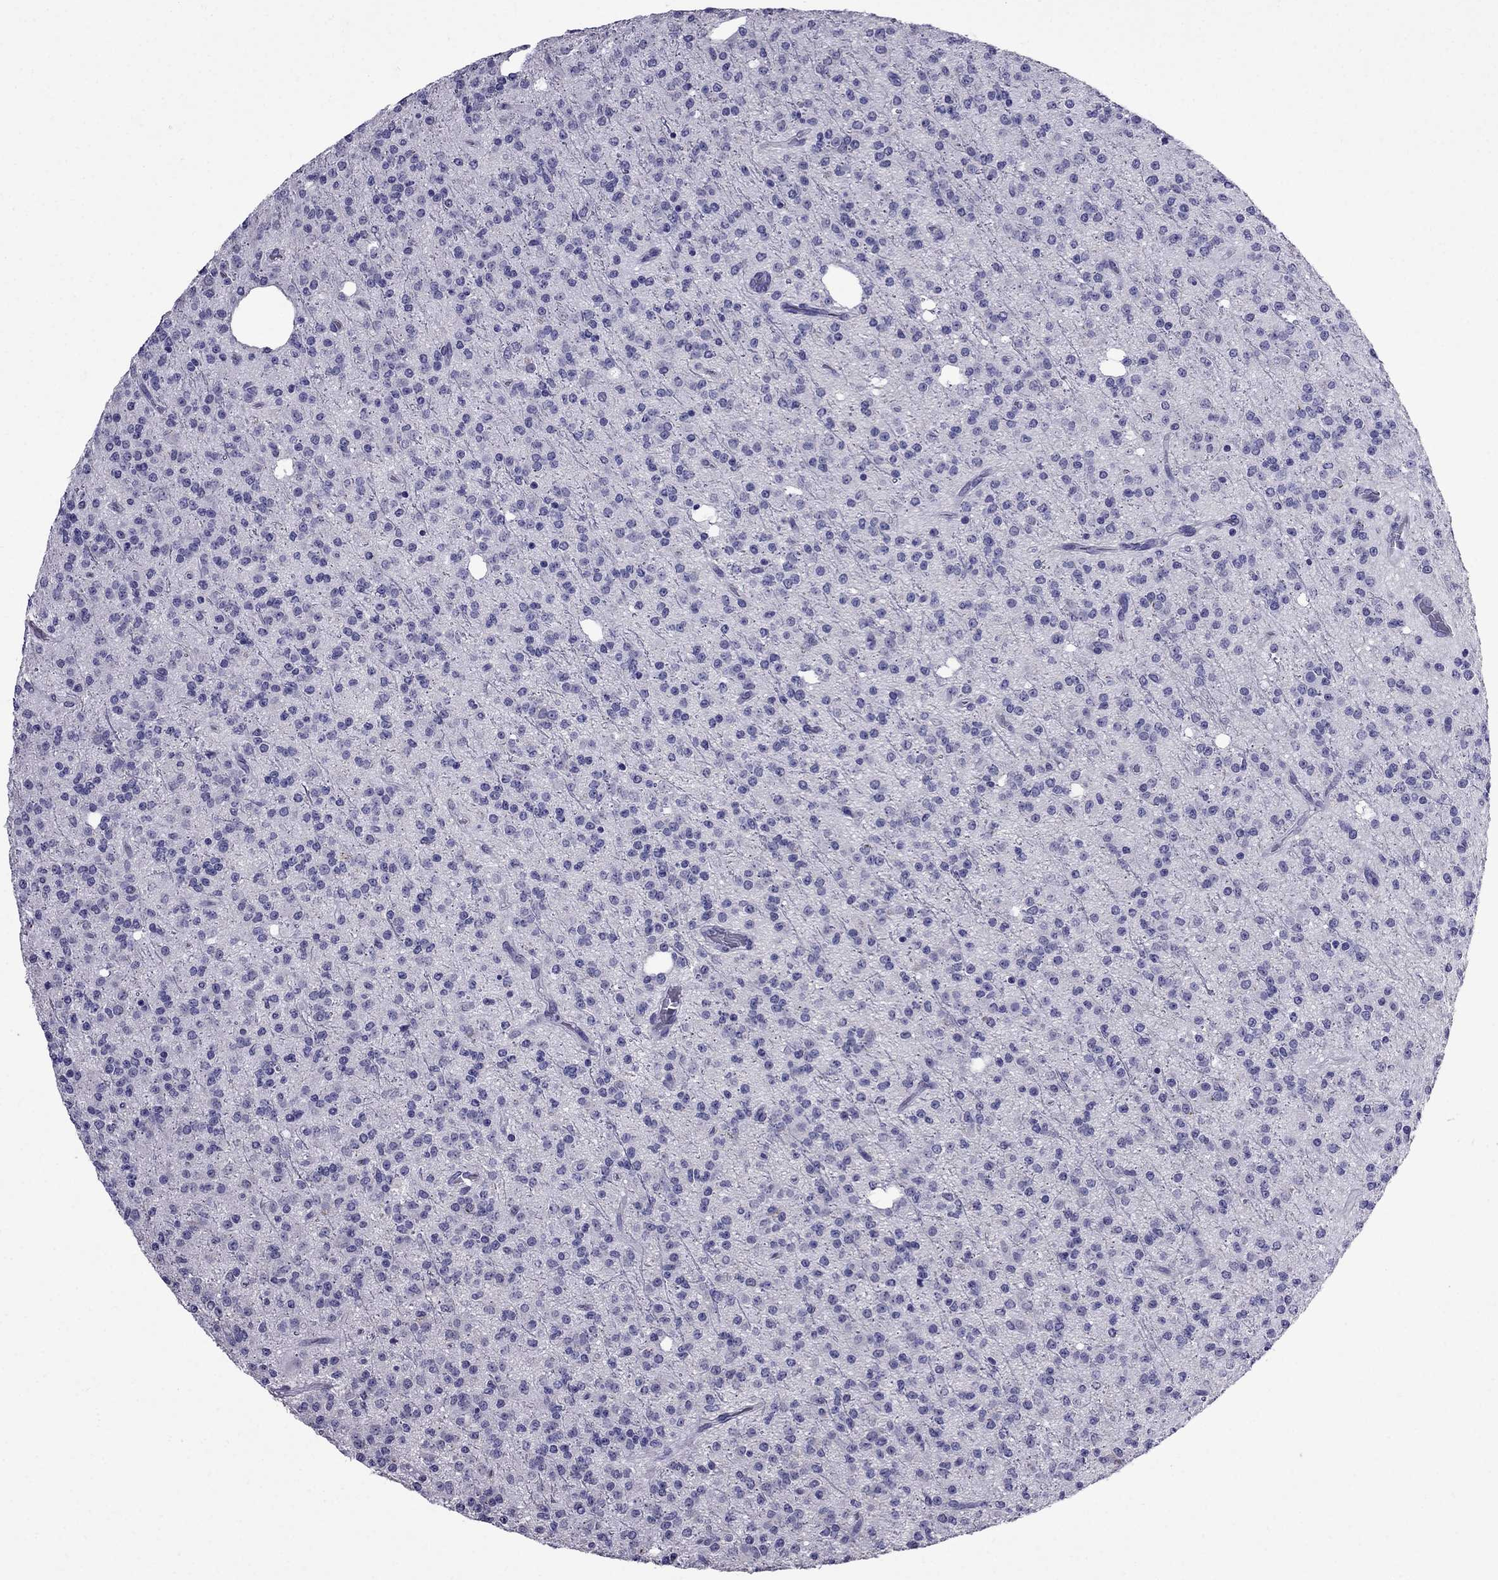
{"staining": {"intensity": "negative", "quantity": "none", "location": "none"}, "tissue": "glioma", "cell_type": "Tumor cells", "image_type": "cancer", "snomed": [{"axis": "morphology", "description": "Glioma, malignant, Low grade"}, {"axis": "topography", "description": "Brain"}], "caption": "IHC of low-grade glioma (malignant) demonstrates no expression in tumor cells.", "gene": "OLFM4", "patient": {"sex": "male", "age": 27}}